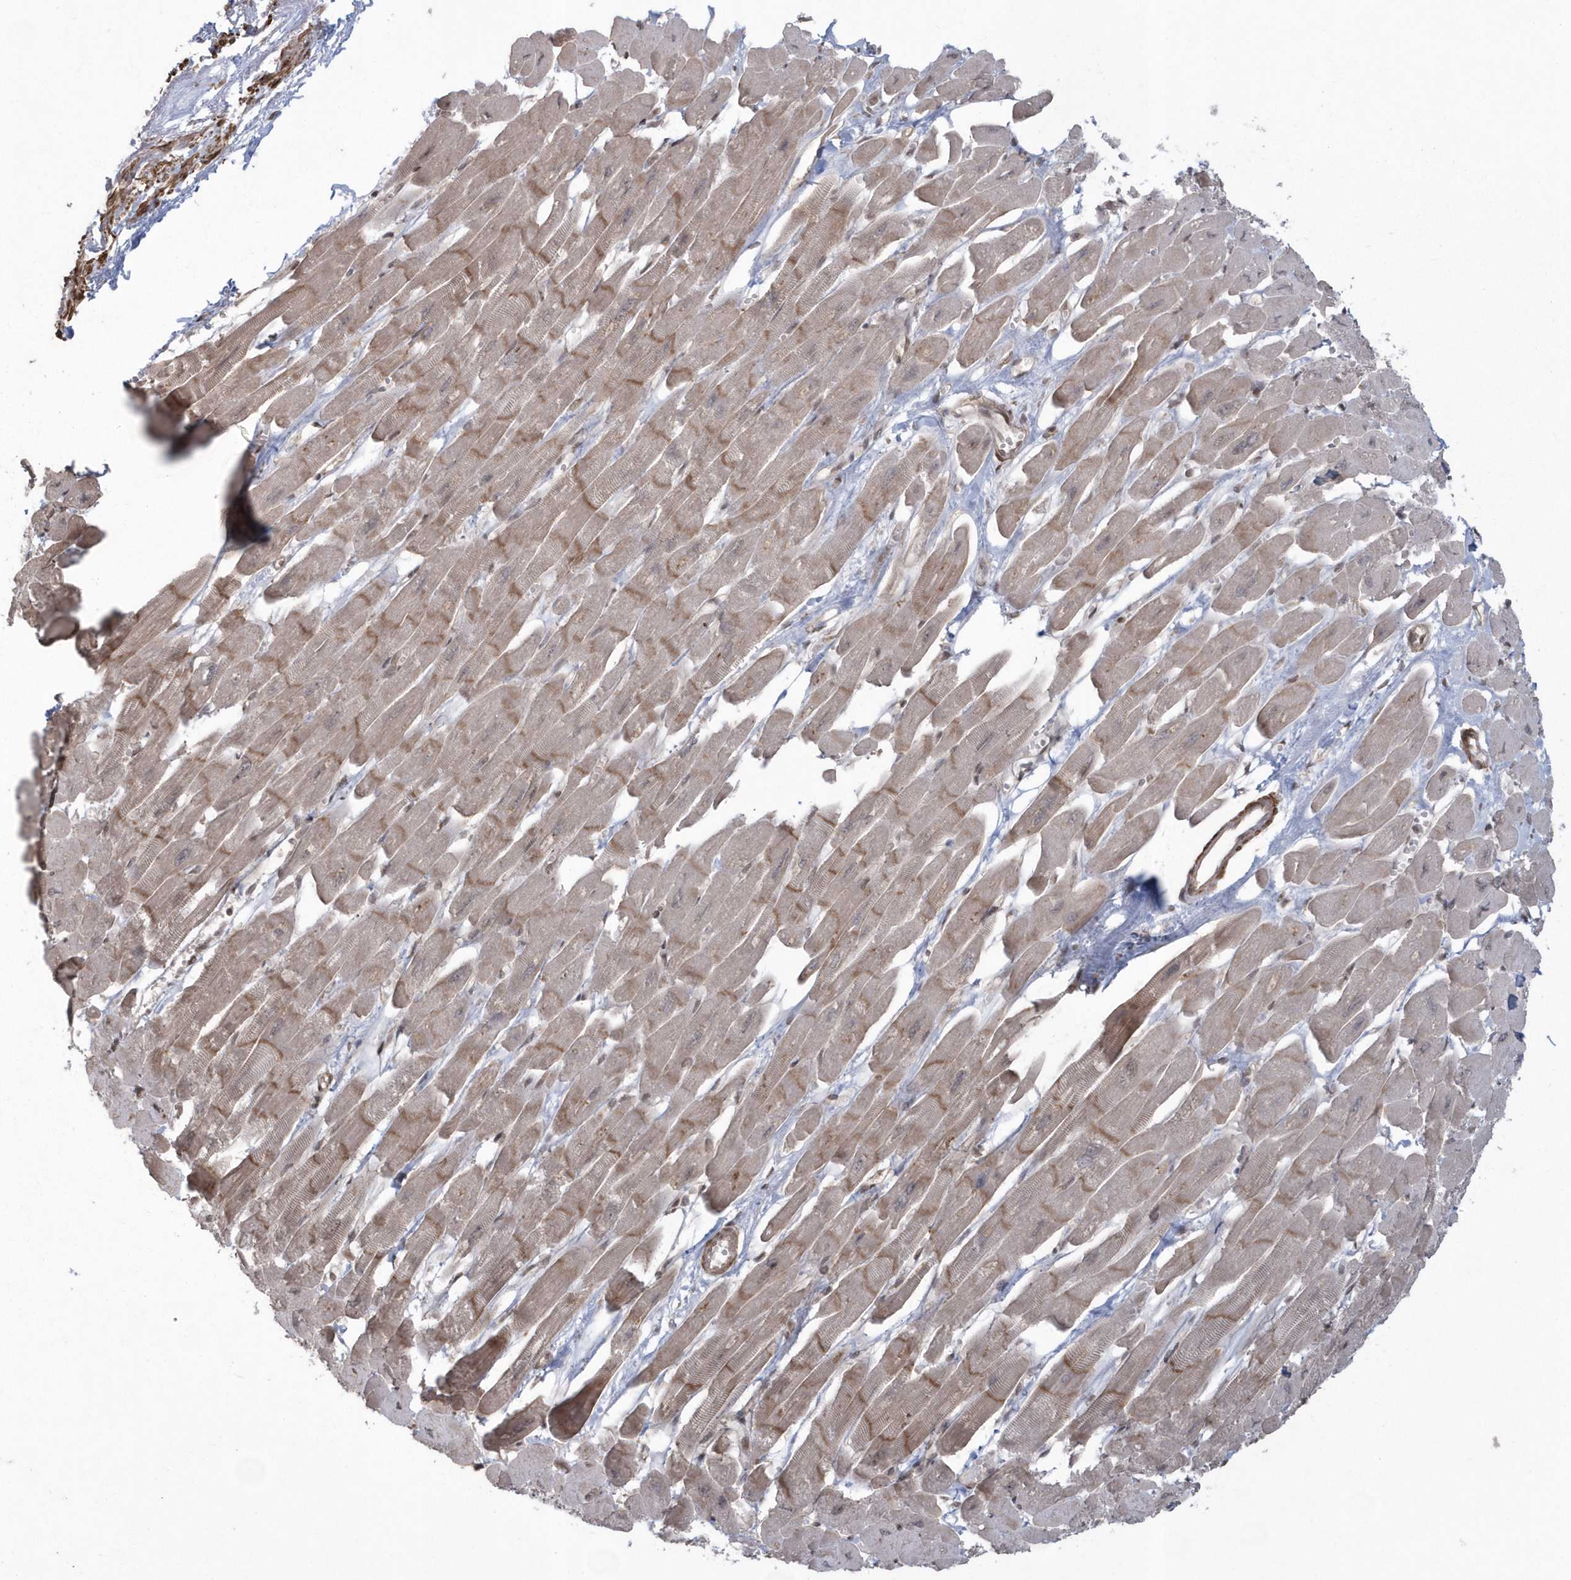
{"staining": {"intensity": "moderate", "quantity": "25%-75%", "location": "cytoplasmic/membranous,nuclear"}, "tissue": "heart muscle", "cell_type": "Cardiomyocytes", "image_type": "normal", "snomed": [{"axis": "morphology", "description": "Normal tissue, NOS"}, {"axis": "topography", "description": "Heart"}], "caption": "DAB immunohistochemical staining of benign human heart muscle displays moderate cytoplasmic/membranous,nuclear protein expression in about 25%-75% of cardiomyocytes.", "gene": "EPB41L4A", "patient": {"sex": "female", "age": 54}}